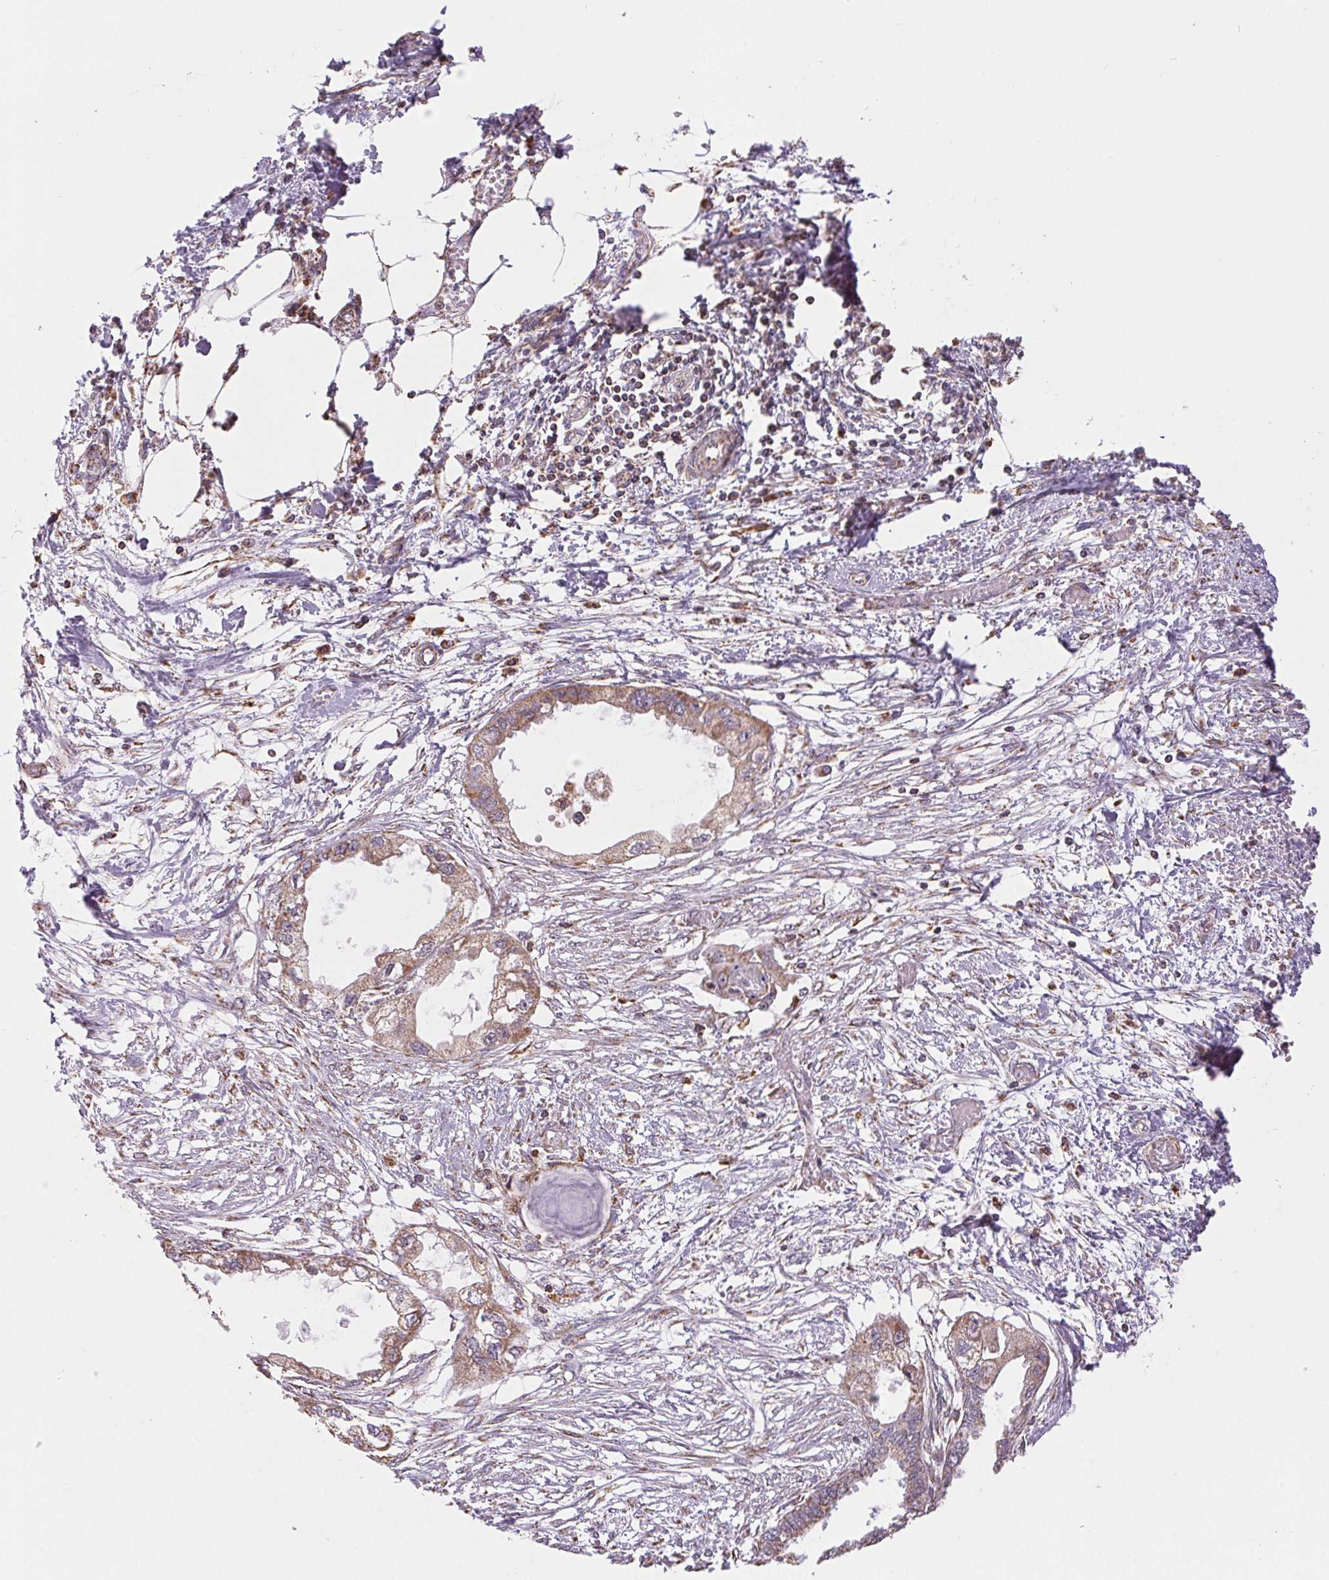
{"staining": {"intensity": "weak", "quantity": ">75%", "location": "cytoplasmic/membranous"}, "tissue": "endometrial cancer", "cell_type": "Tumor cells", "image_type": "cancer", "snomed": [{"axis": "morphology", "description": "Adenocarcinoma, NOS"}, {"axis": "morphology", "description": "Adenocarcinoma, metastatic, NOS"}, {"axis": "topography", "description": "Adipose tissue"}, {"axis": "topography", "description": "Endometrium"}], "caption": "DAB immunohistochemical staining of endometrial cancer (metastatic adenocarcinoma) reveals weak cytoplasmic/membranous protein expression in approximately >75% of tumor cells.", "gene": "PIWIL4", "patient": {"sex": "female", "age": 67}}